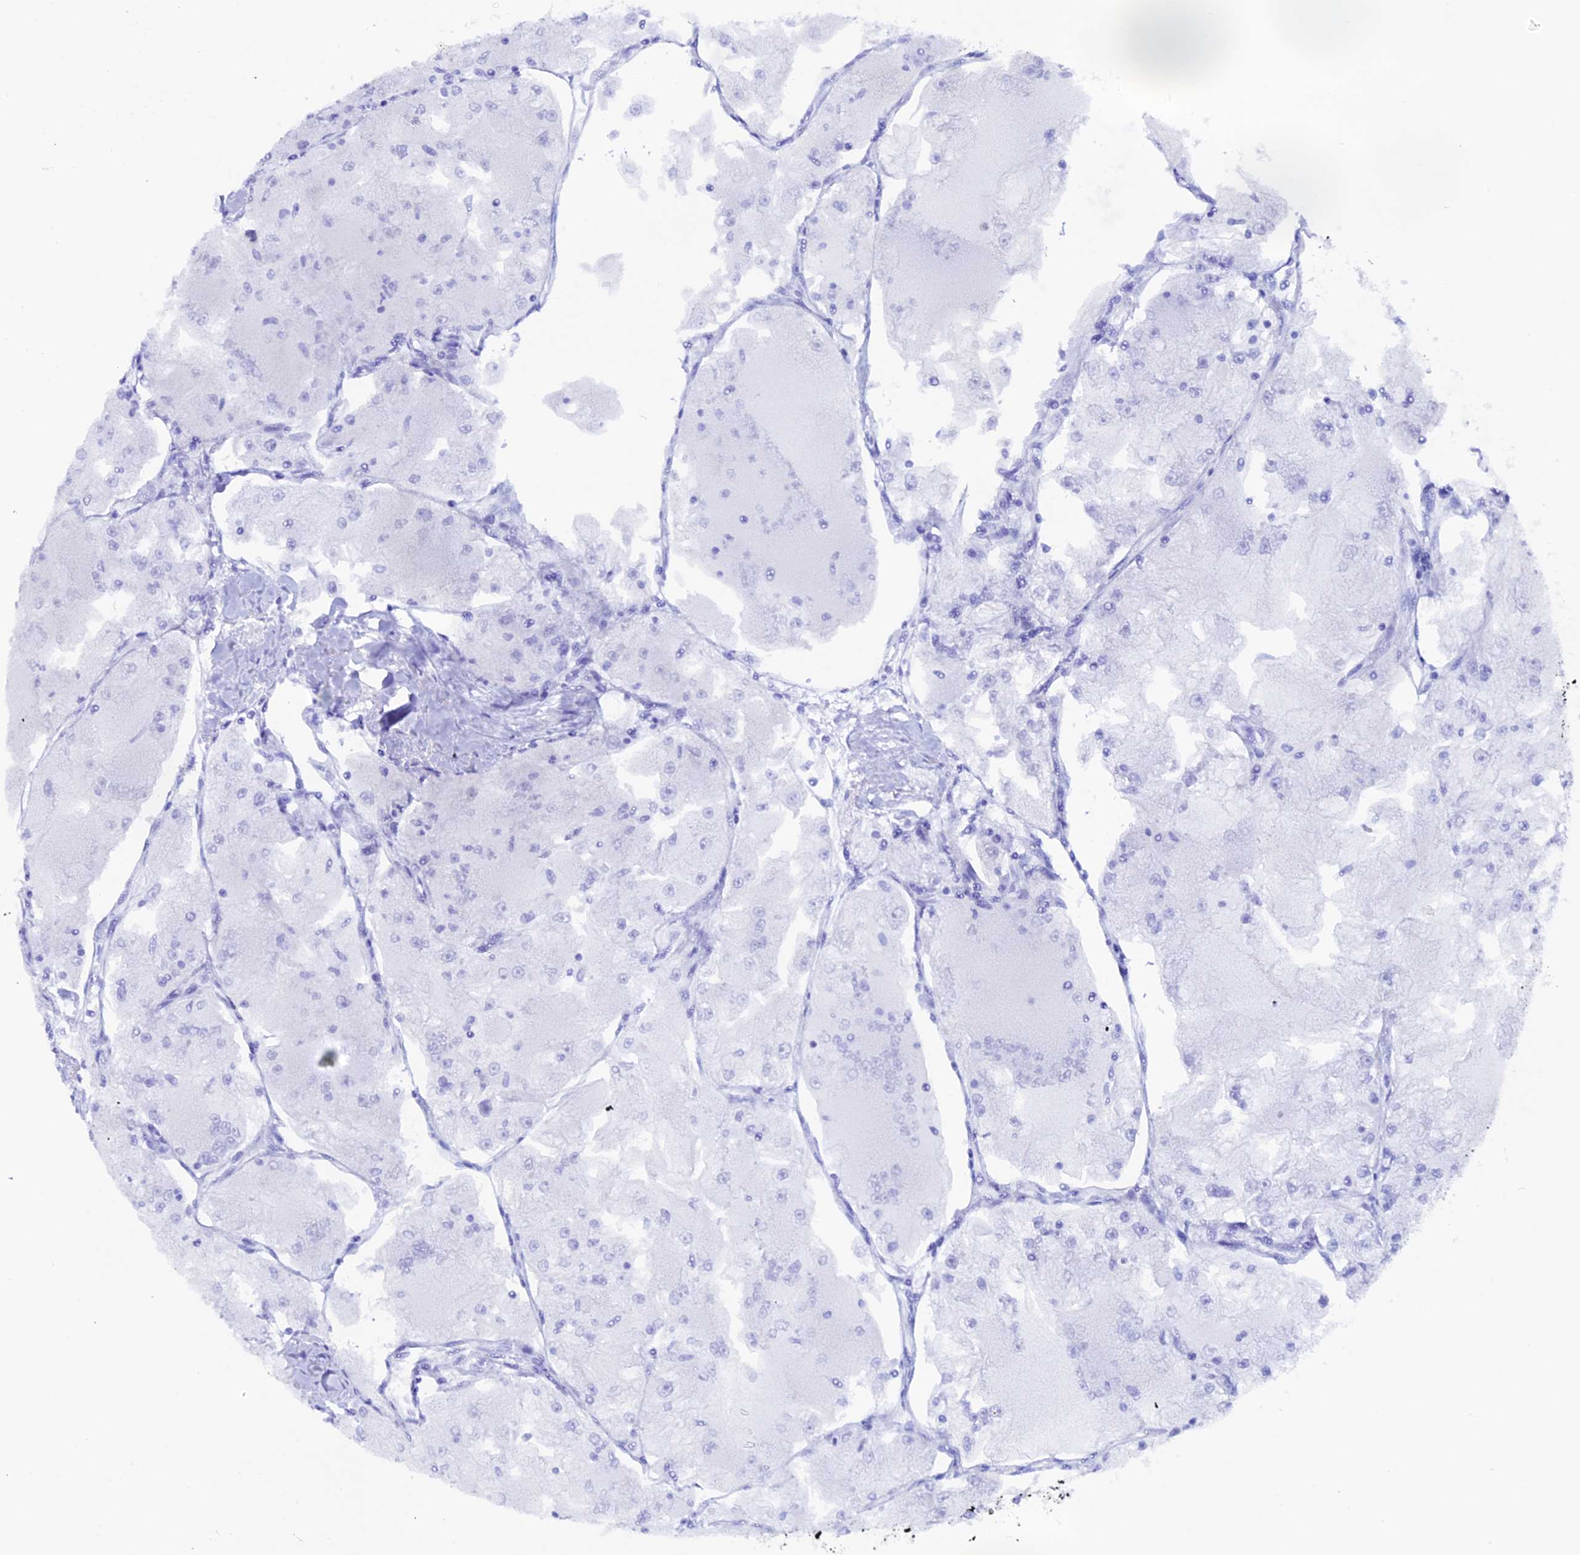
{"staining": {"intensity": "negative", "quantity": "none", "location": "none"}, "tissue": "renal cancer", "cell_type": "Tumor cells", "image_type": "cancer", "snomed": [{"axis": "morphology", "description": "Adenocarcinoma, NOS"}, {"axis": "topography", "description": "Kidney"}], "caption": "Tumor cells are negative for protein expression in human renal cancer (adenocarcinoma). (Immunohistochemistry, brightfield microscopy, high magnification).", "gene": "ANKRD29", "patient": {"sex": "female", "age": 72}}